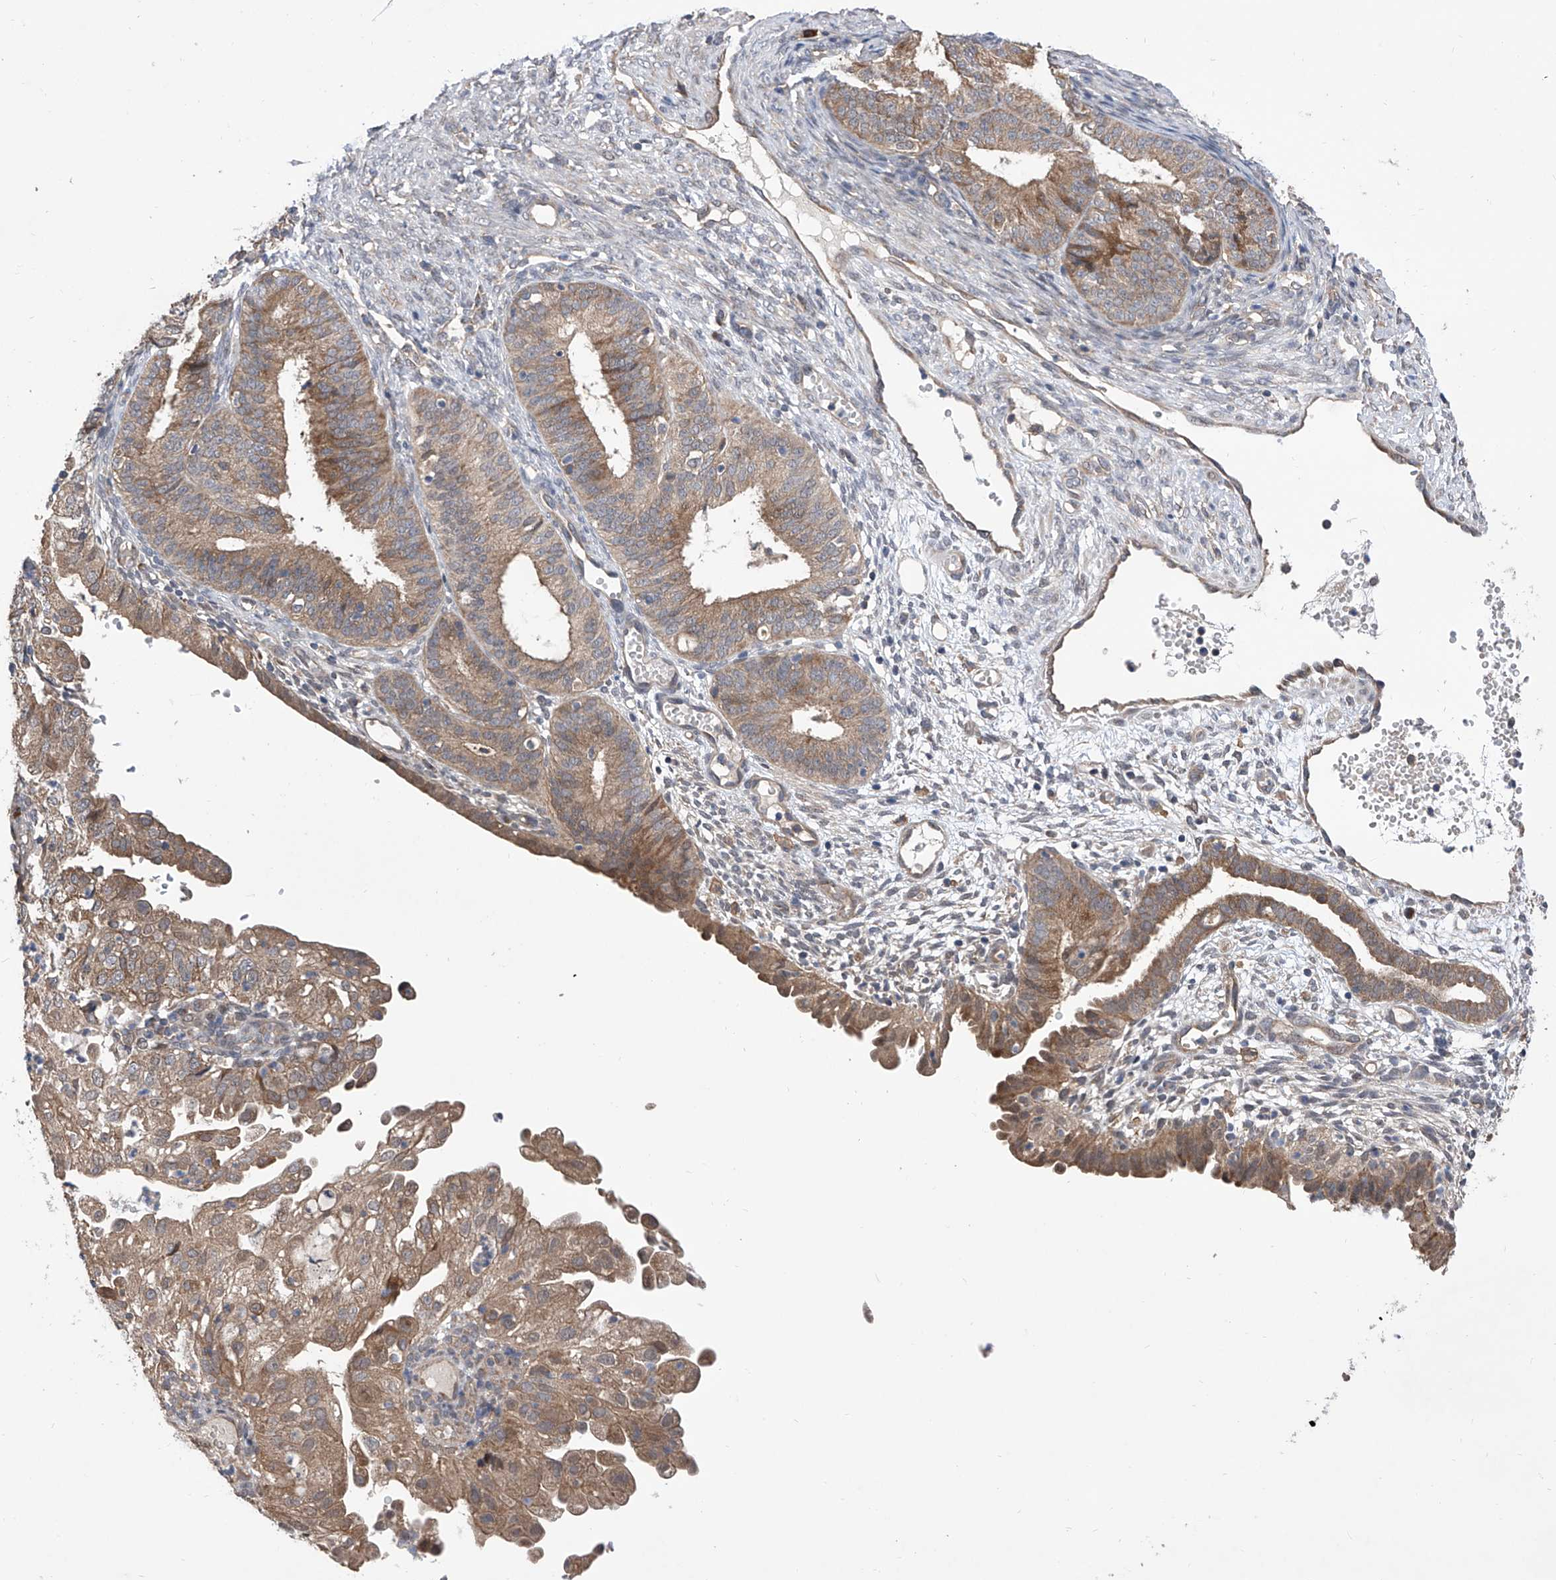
{"staining": {"intensity": "moderate", "quantity": ">75%", "location": "cytoplasmic/membranous"}, "tissue": "endometrial cancer", "cell_type": "Tumor cells", "image_type": "cancer", "snomed": [{"axis": "morphology", "description": "Adenocarcinoma, NOS"}, {"axis": "topography", "description": "Endometrium"}], "caption": "Adenocarcinoma (endometrial) stained for a protein displays moderate cytoplasmic/membranous positivity in tumor cells. Using DAB (3,3'-diaminobenzidine) (brown) and hematoxylin (blue) stains, captured at high magnification using brightfield microscopy.", "gene": "USP45", "patient": {"sex": "female", "age": 51}}